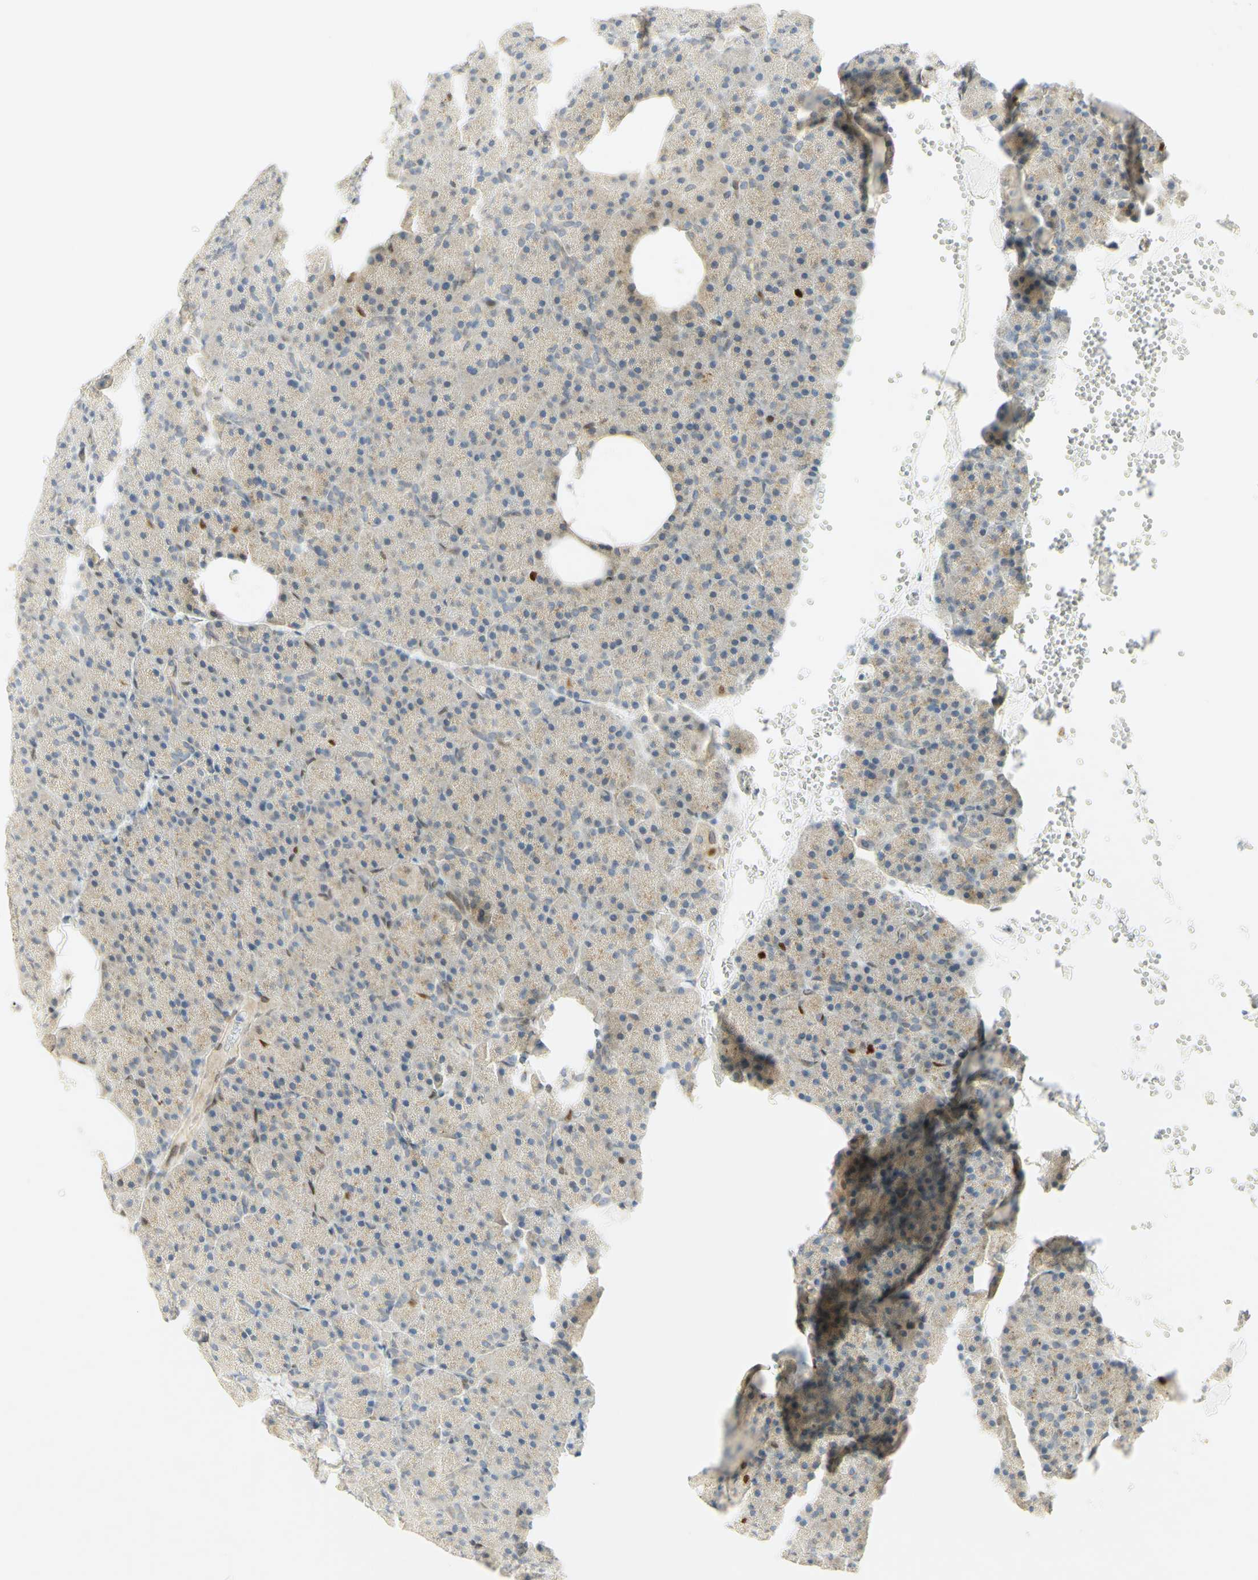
{"staining": {"intensity": "strong", "quantity": "<25%", "location": "nuclear"}, "tissue": "pancreas", "cell_type": "Exocrine glandular cells", "image_type": "normal", "snomed": [{"axis": "morphology", "description": "Normal tissue, NOS"}, {"axis": "topography", "description": "Pancreas"}], "caption": "Immunohistochemistry image of normal pancreas: pancreas stained using immunohistochemistry (IHC) shows medium levels of strong protein expression localized specifically in the nuclear of exocrine glandular cells, appearing as a nuclear brown color.", "gene": "E2F1", "patient": {"sex": "female", "age": 35}}